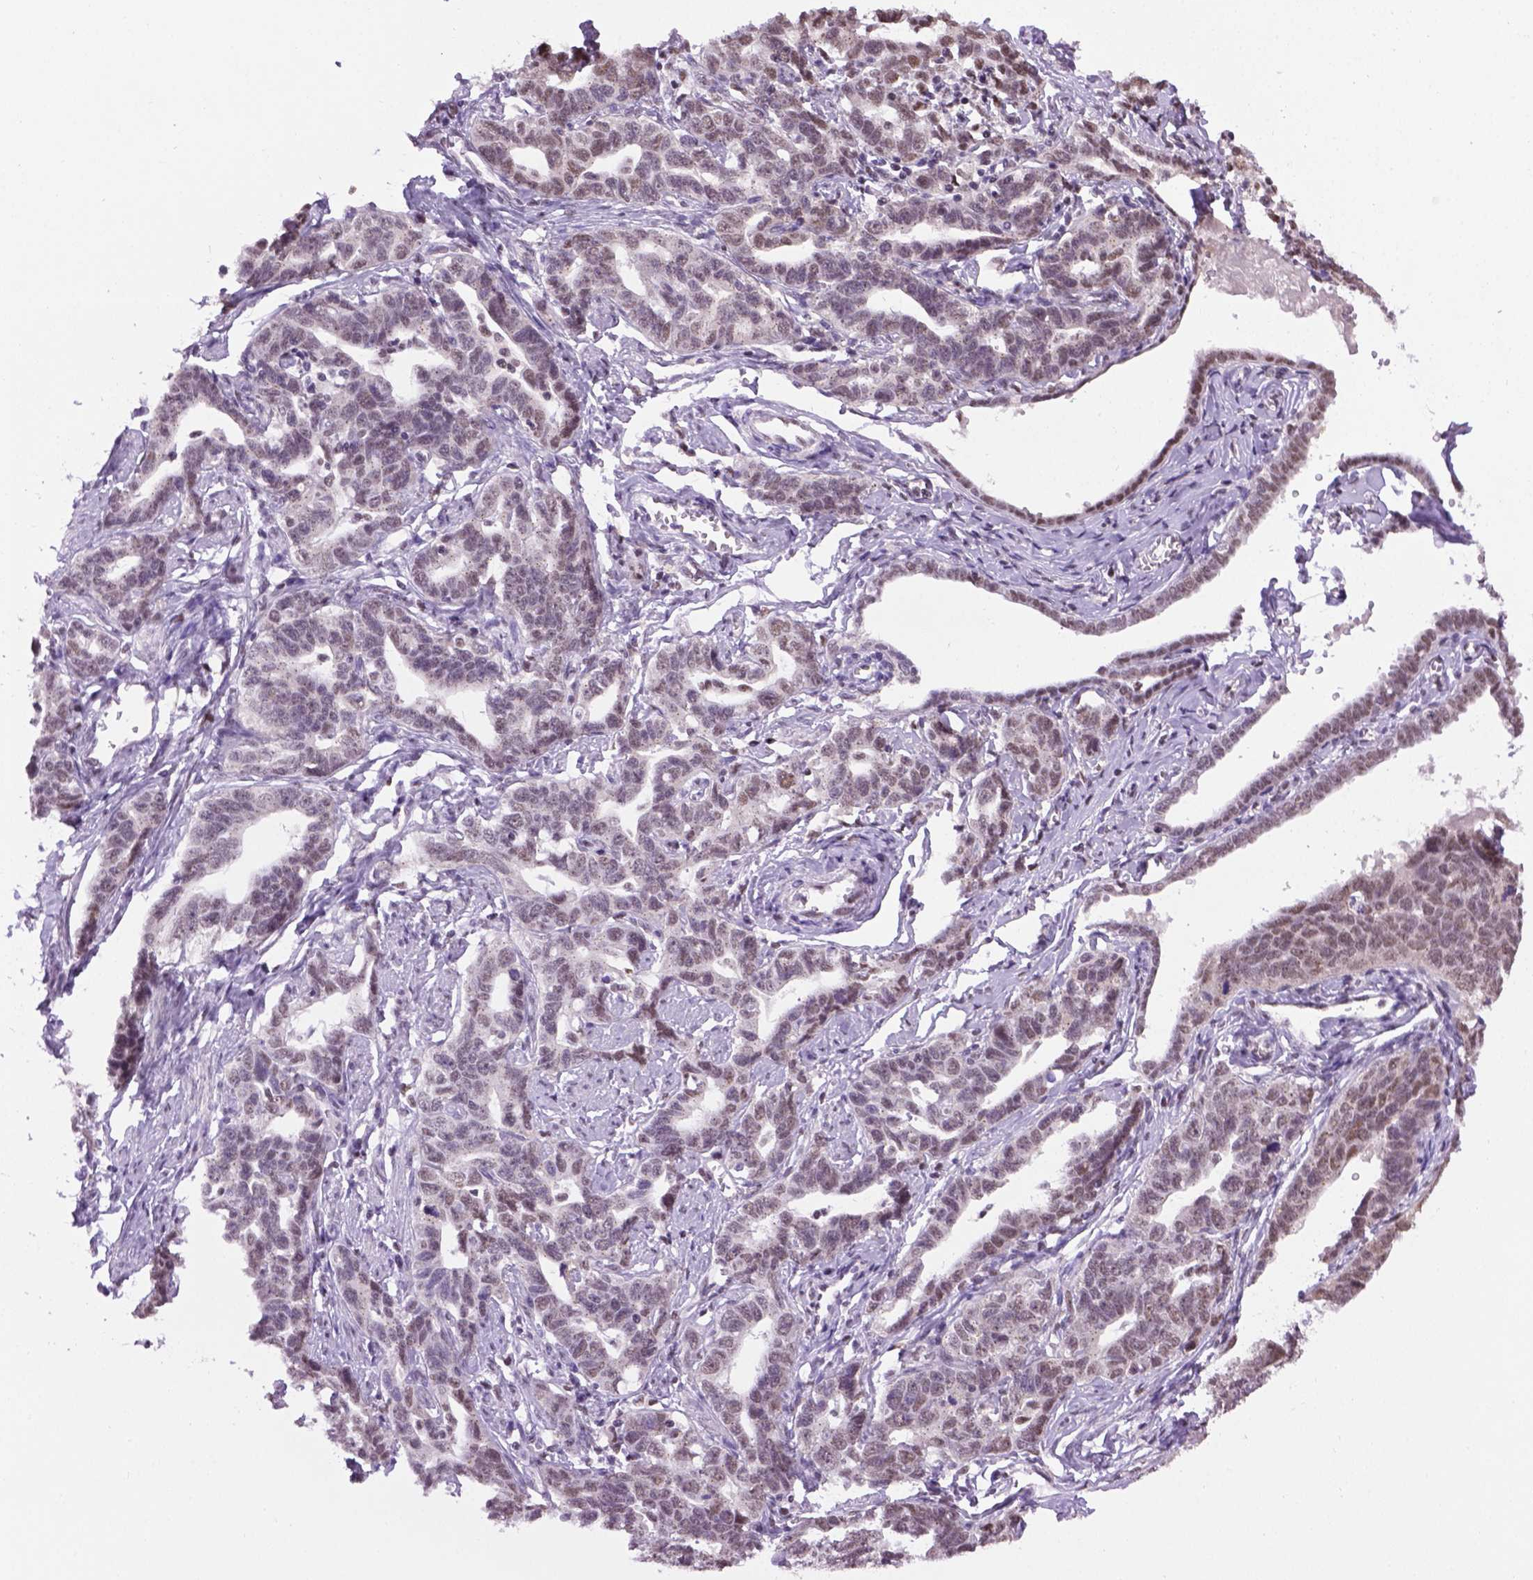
{"staining": {"intensity": "weak", "quantity": ">75%", "location": "nuclear"}, "tissue": "ovarian cancer", "cell_type": "Tumor cells", "image_type": "cancer", "snomed": [{"axis": "morphology", "description": "Cystadenocarcinoma, serous, NOS"}, {"axis": "topography", "description": "Ovary"}], "caption": "A histopathology image showing weak nuclear expression in about >75% of tumor cells in ovarian cancer (serous cystadenocarcinoma), as visualized by brown immunohistochemical staining.", "gene": "ABI2", "patient": {"sex": "female", "age": 69}}